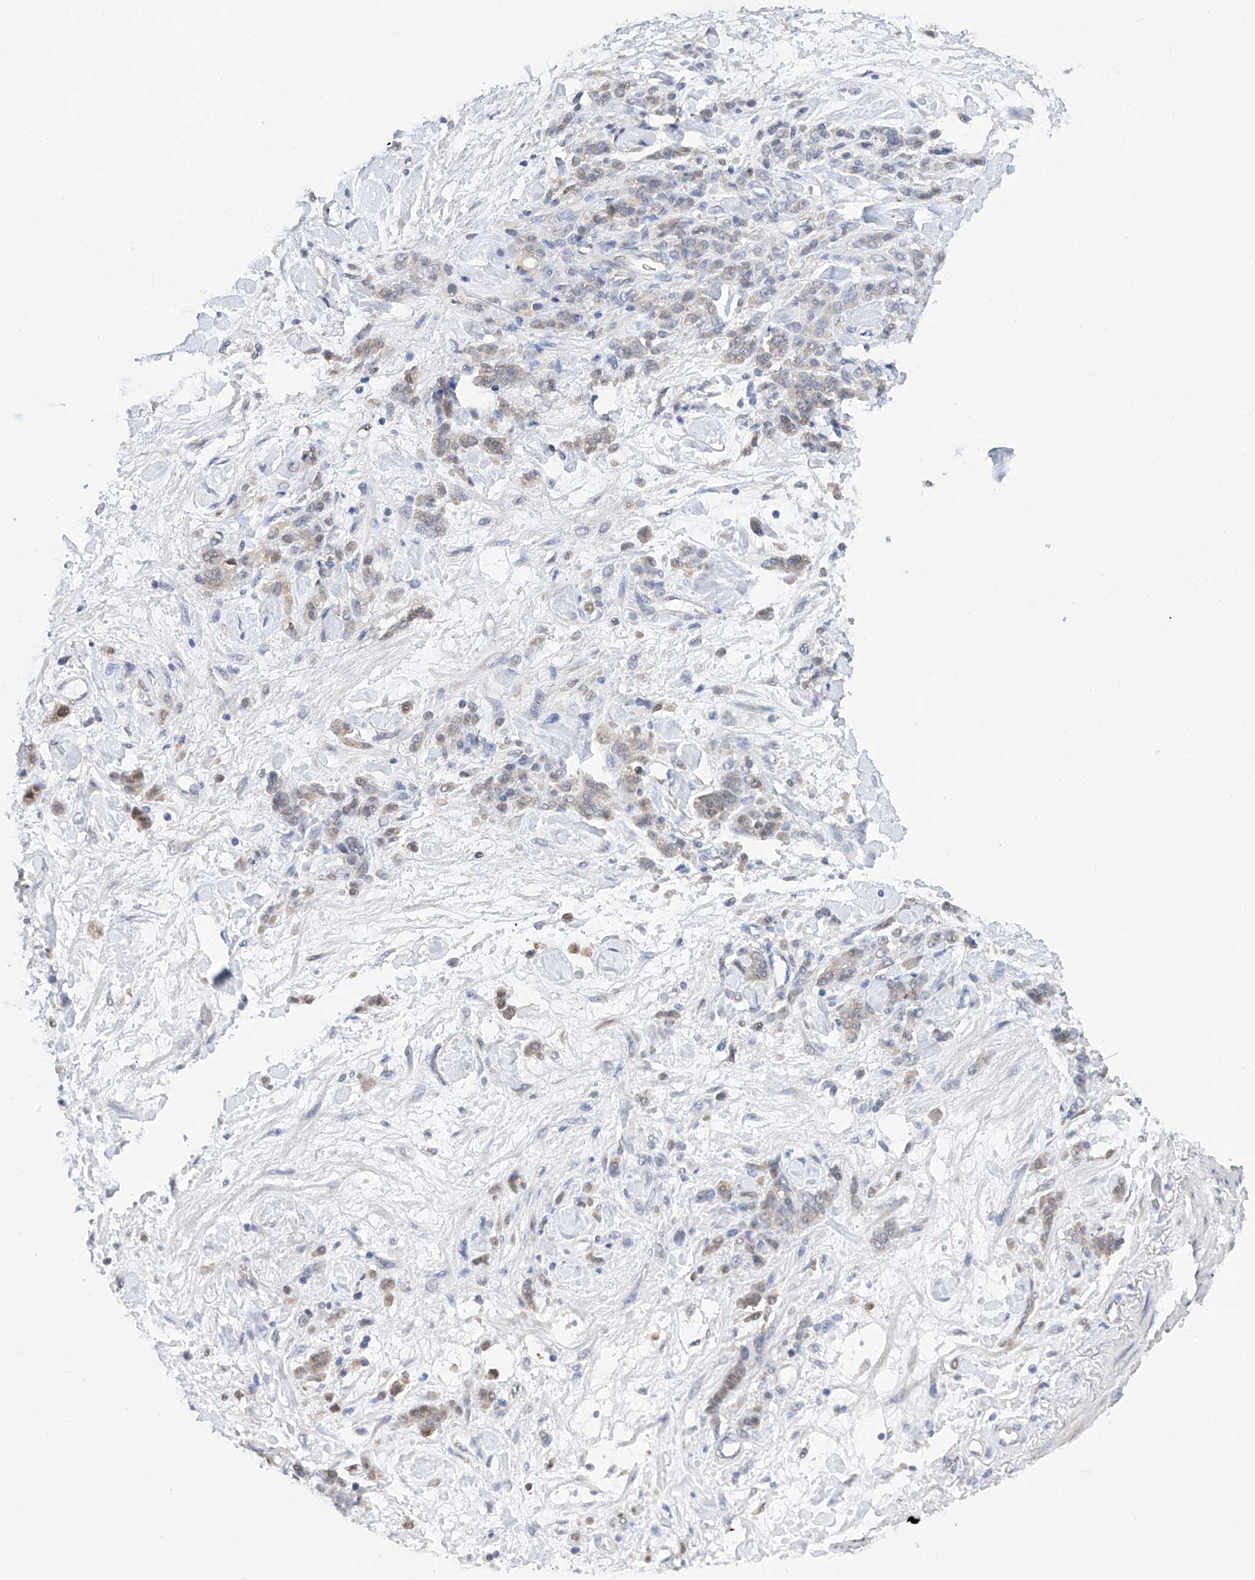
{"staining": {"intensity": "weak", "quantity": "<25%", "location": "cytoplasmic/membranous"}, "tissue": "stomach cancer", "cell_type": "Tumor cells", "image_type": "cancer", "snomed": [{"axis": "morphology", "description": "Normal tissue, NOS"}, {"axis": "morphology", "description": "Adenocarcinoma, NOS"}, {"axis": "topography", "description": "Stomach"}], "caption": "Stomach cancer (adenocarcinoma) stained for a protein using immunohistochemistry shows no expression tumor cells.", "gene": "FUCA2", "patient": {"sex": "male", "age": 82}}